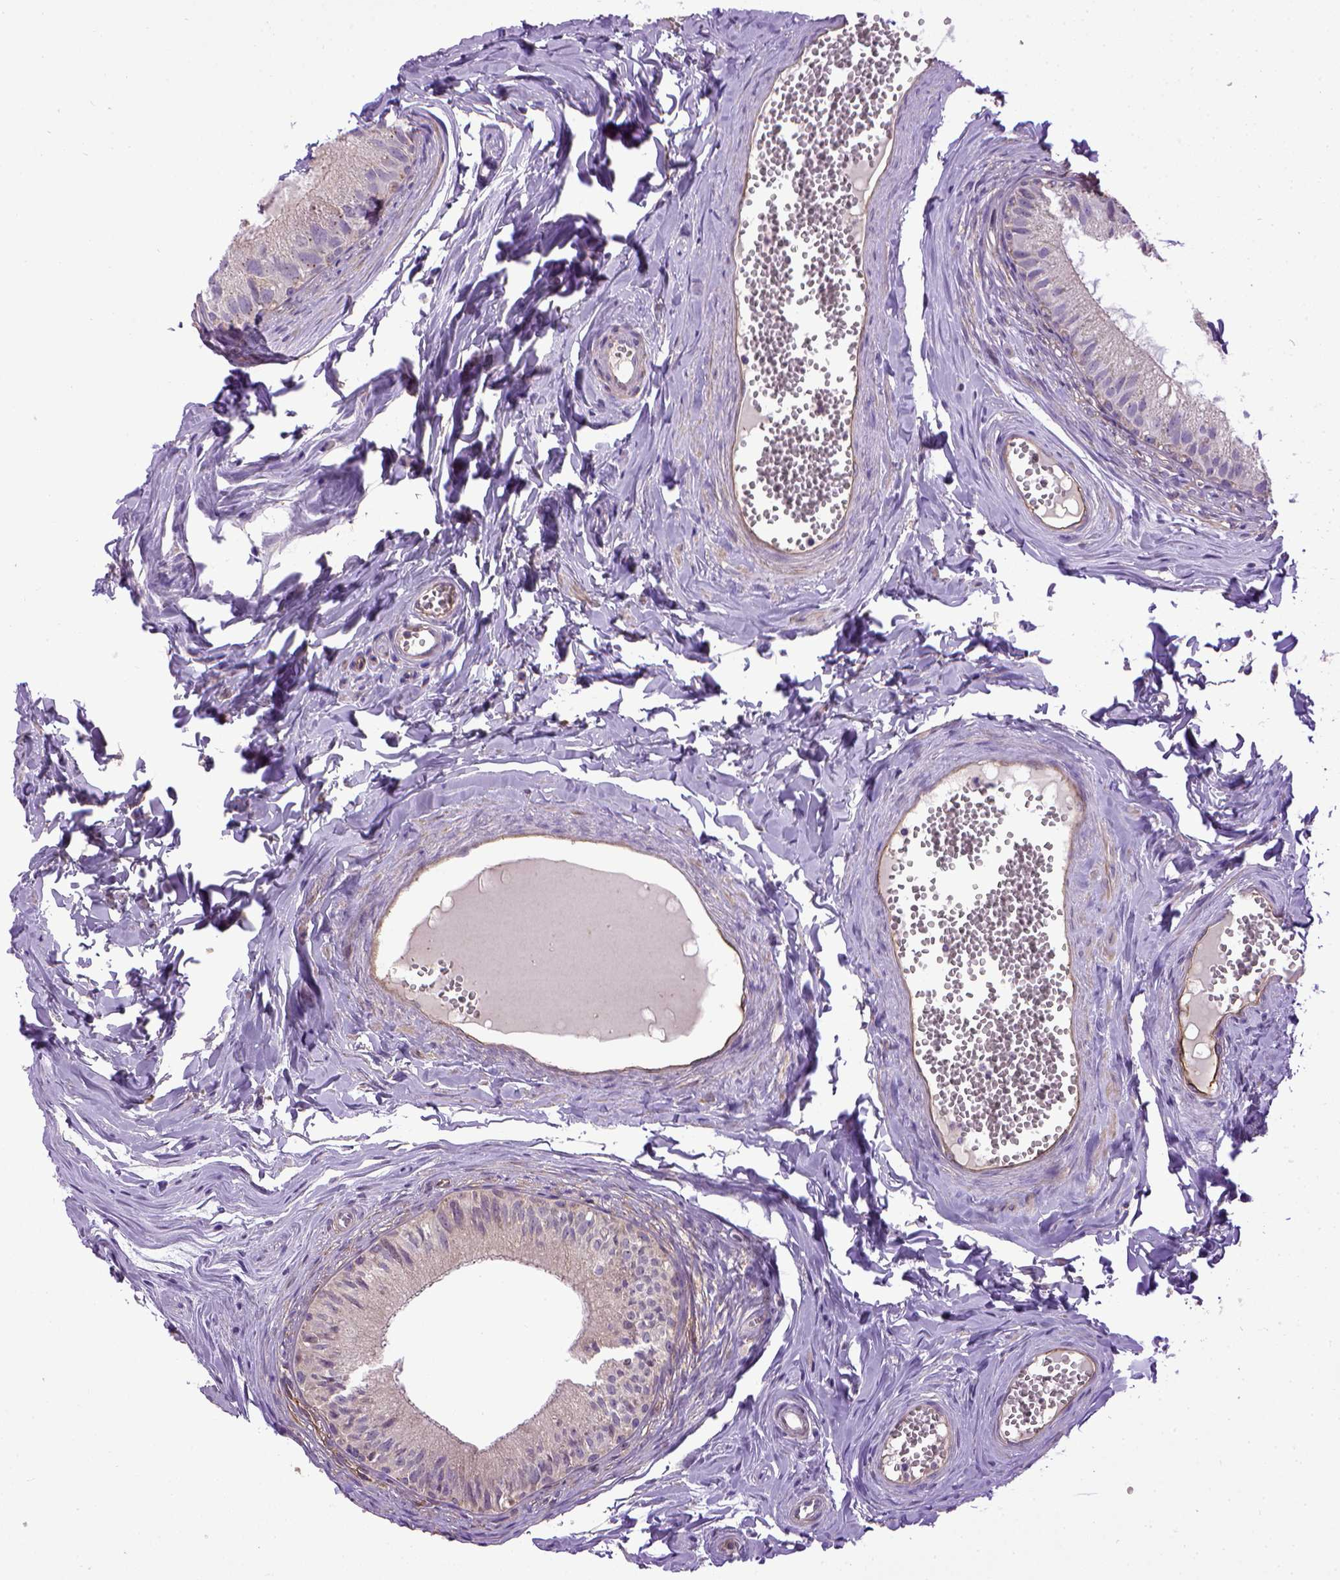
{"staining": {"intensity": "negative", "quantity": "none", "location": "none"}, "tissue": "epididymis", "cell_type": "Glandular cells", "image_type": "normal", "snomed": [{"axis": "morphology", "description": "Normal tissue, NOS"}, {"axis": "topography", "description": "Epididymis"}], "caption": "IHC micrograph of benign epididymis: epididymis stained with DAB reveals no significant protein expression in glandular cells.", "gene": "ENG", "patient": {"sex": "male", "age": 45}}